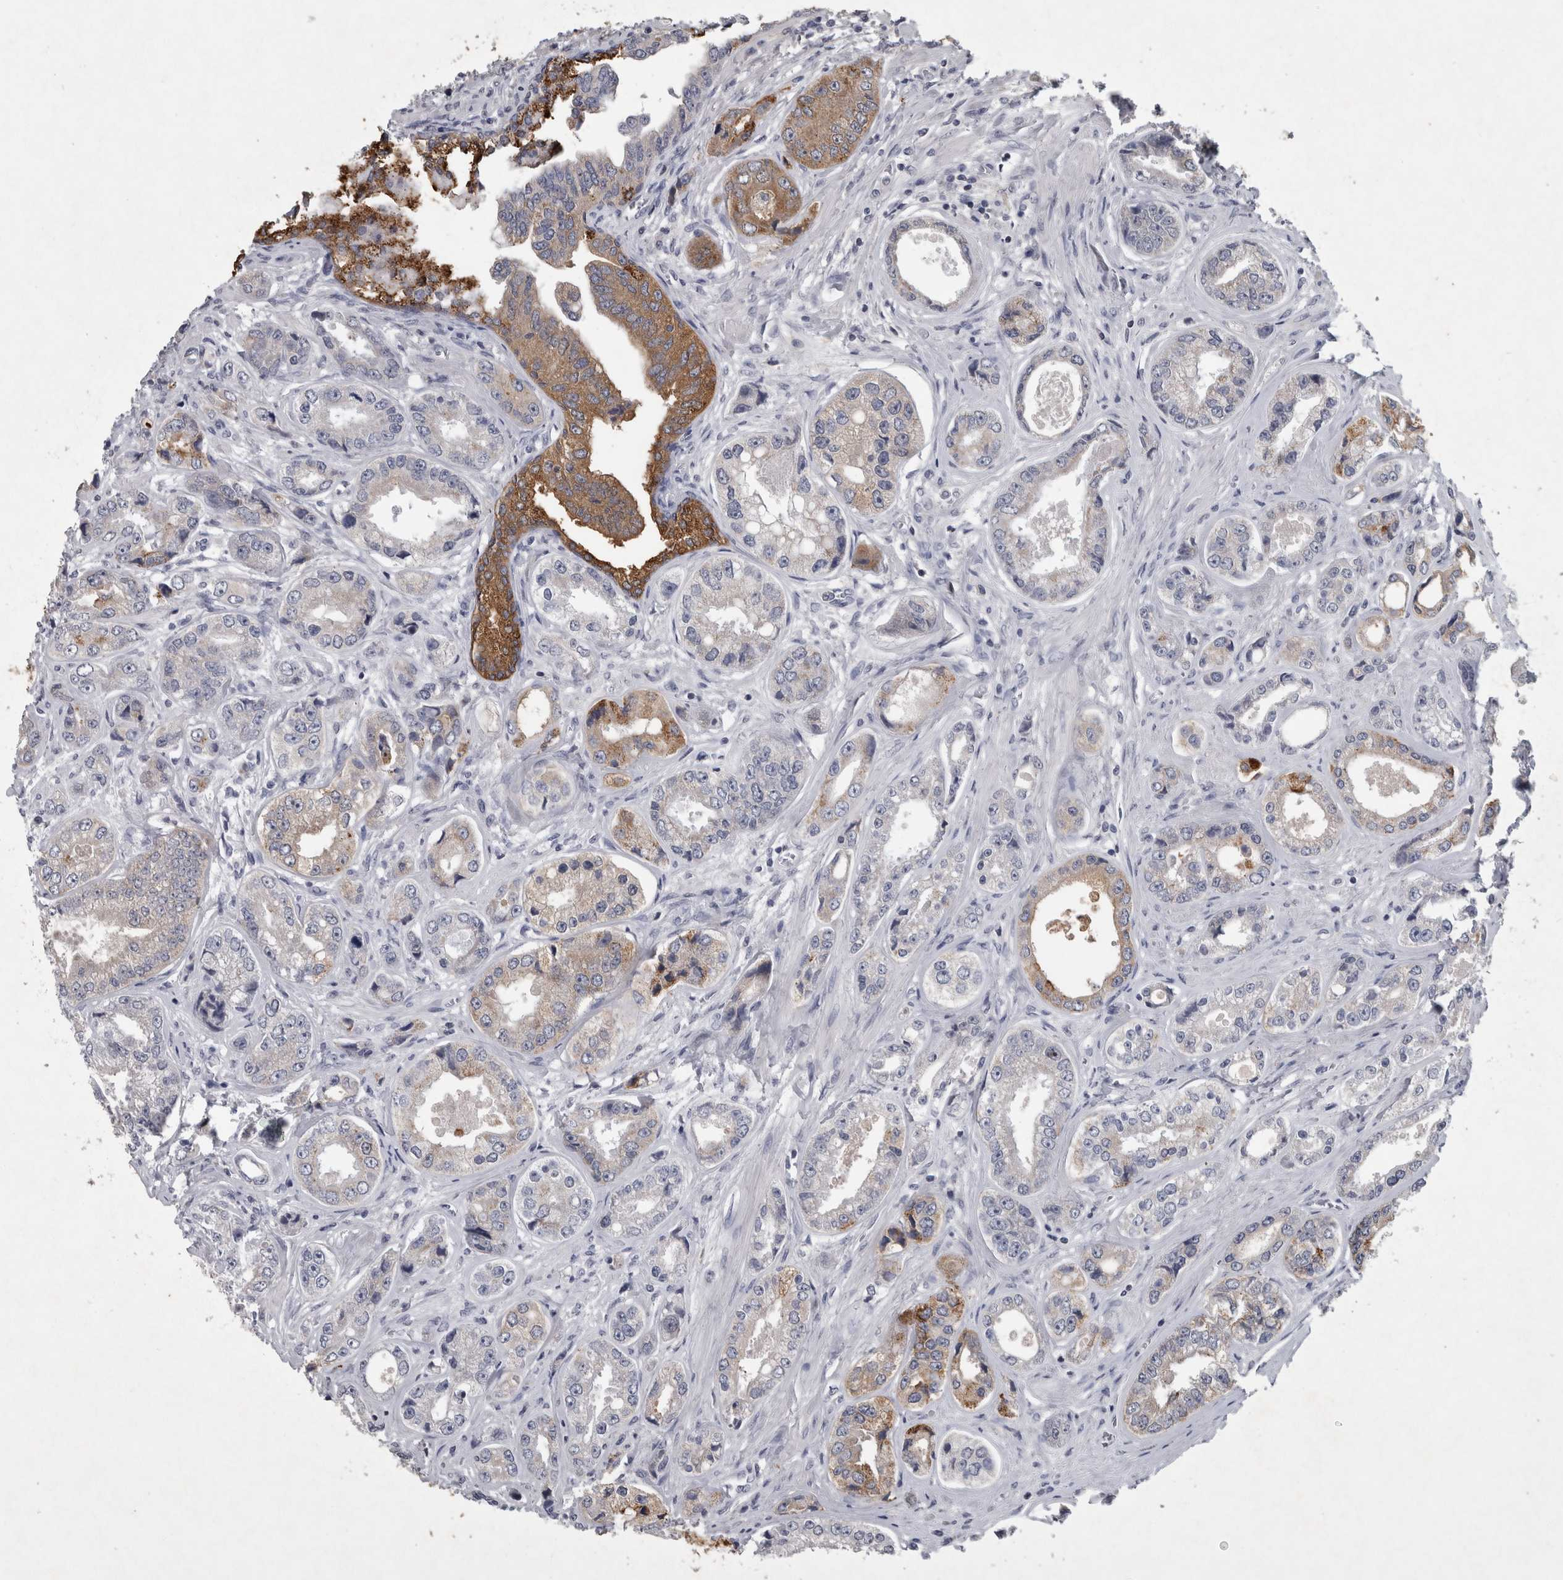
{"staining": {"intensity": "moderate", "quantity": "<25%", "location": "cytoplasmic/membranous"}, "tissue": "prostate cancer", "cell_type": "Tumor cells", "image_type": "cancer", "snomed": [{"axis": "morphology", "description": "Adenocarcinoma, High grade"}, {"axis": "topography", "description": "Prostate"}], "caption": "A low amount of moderate cytoplasmic/membranous staining is identified in approximately <25% of tumor cells in prostate cancer tissue.", "gene": "WNT7A", "patient": {"sex": "male", "age": 61}}